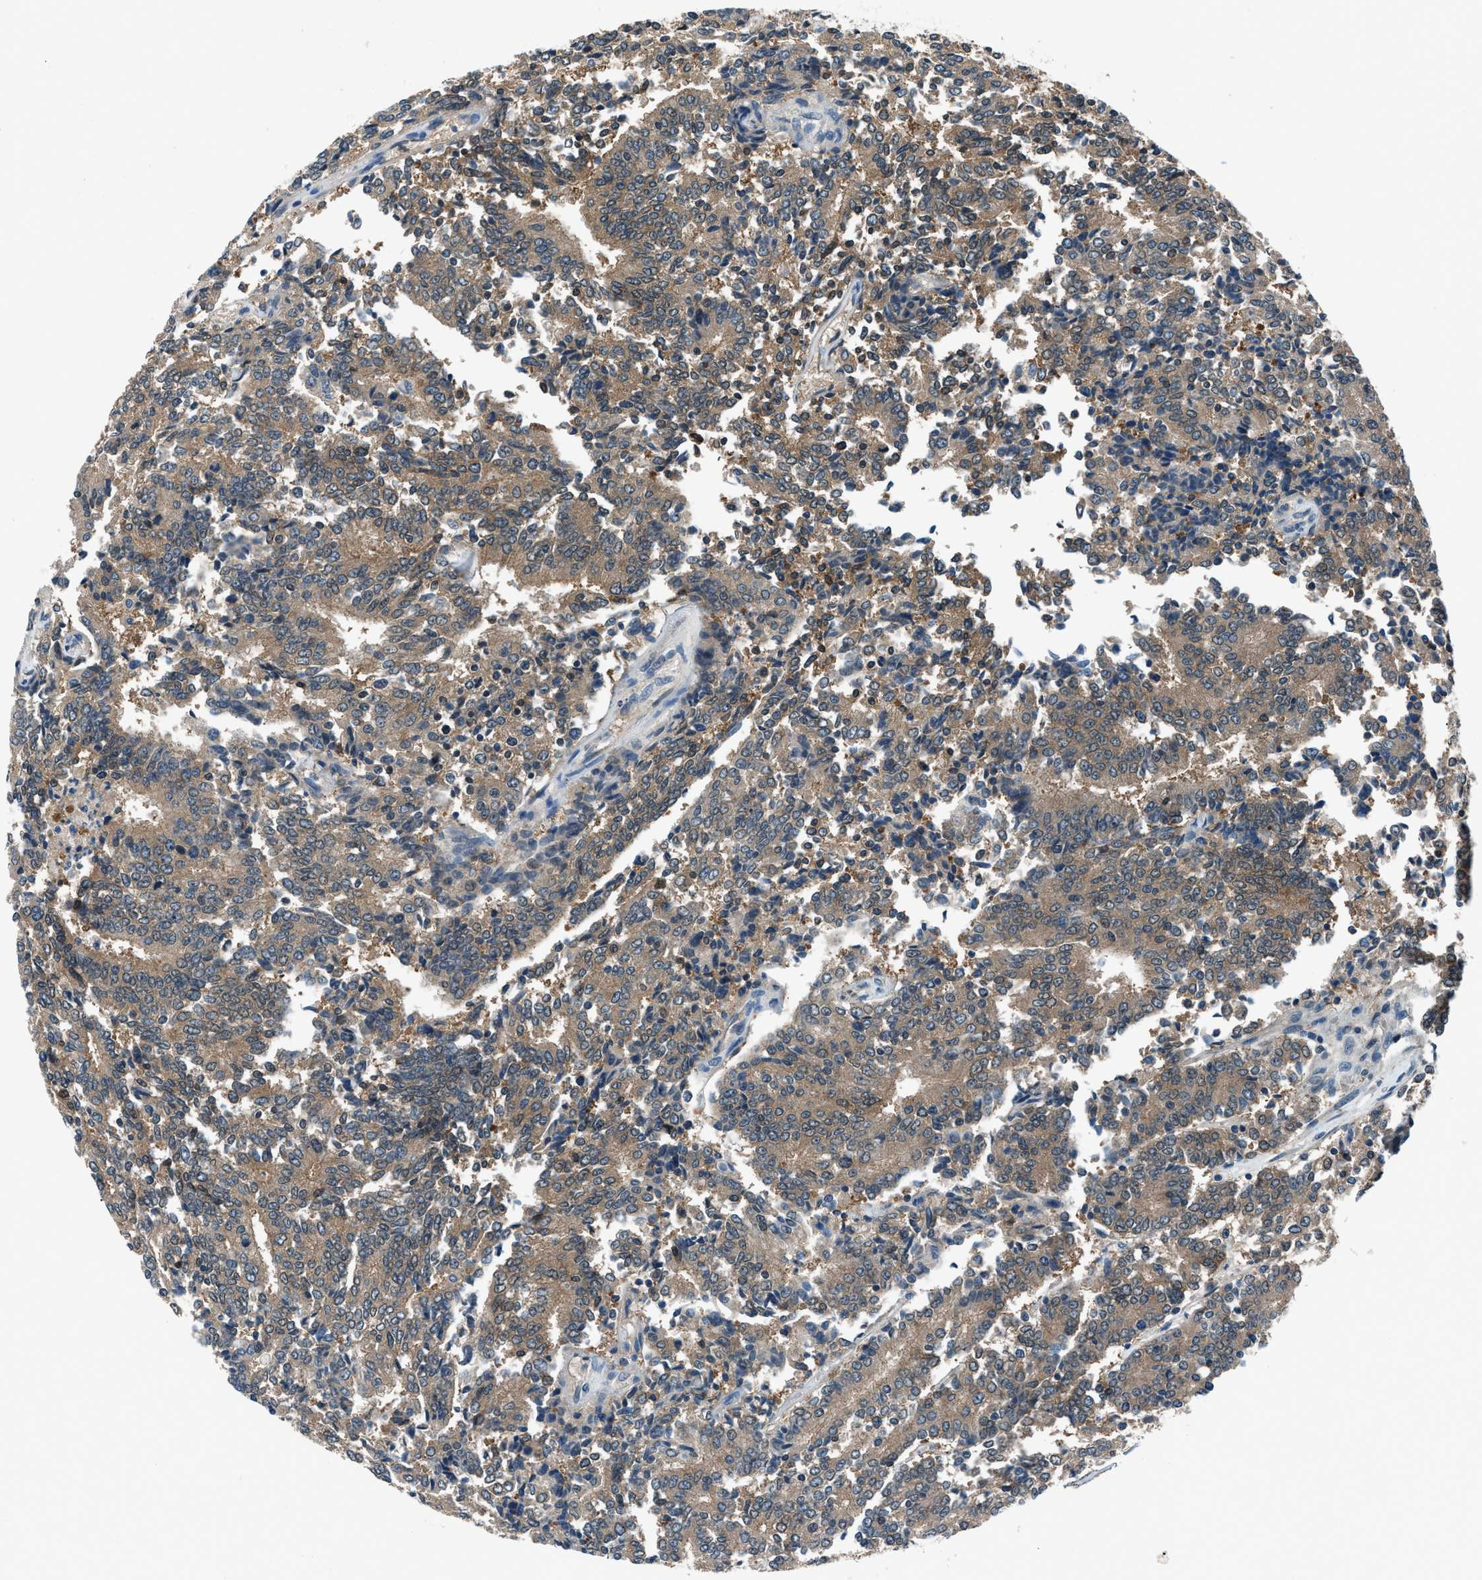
{"staining": {"intensity": "moderate", "quantity": ">75%", "location": "cytoplasmic/membranous"}, "tissue": "prostate cancer", "cell_type": "Tumor cells", "image_type": "cancer", "snomed": [{"axis": "morphology", "description": "Normal tissue, NOS"}, {"axis": "morphology", "description": "Adenocarcinoma, High grade"}, {"axis": "topography", "description": "Prostate"}, {"axis": "topography", "description": "Seminal veicle"}], "caption": "Adenocarcinoma (high-grade) (prostate) stained with DAB immunohistochemistry (IHC) exhibits medium levels of moderate cytoplasmic/membranous positivity in approximately >75% of tumor cells.", "gene": "ACP1", "patient": {"sex": "male", "age": 55}}